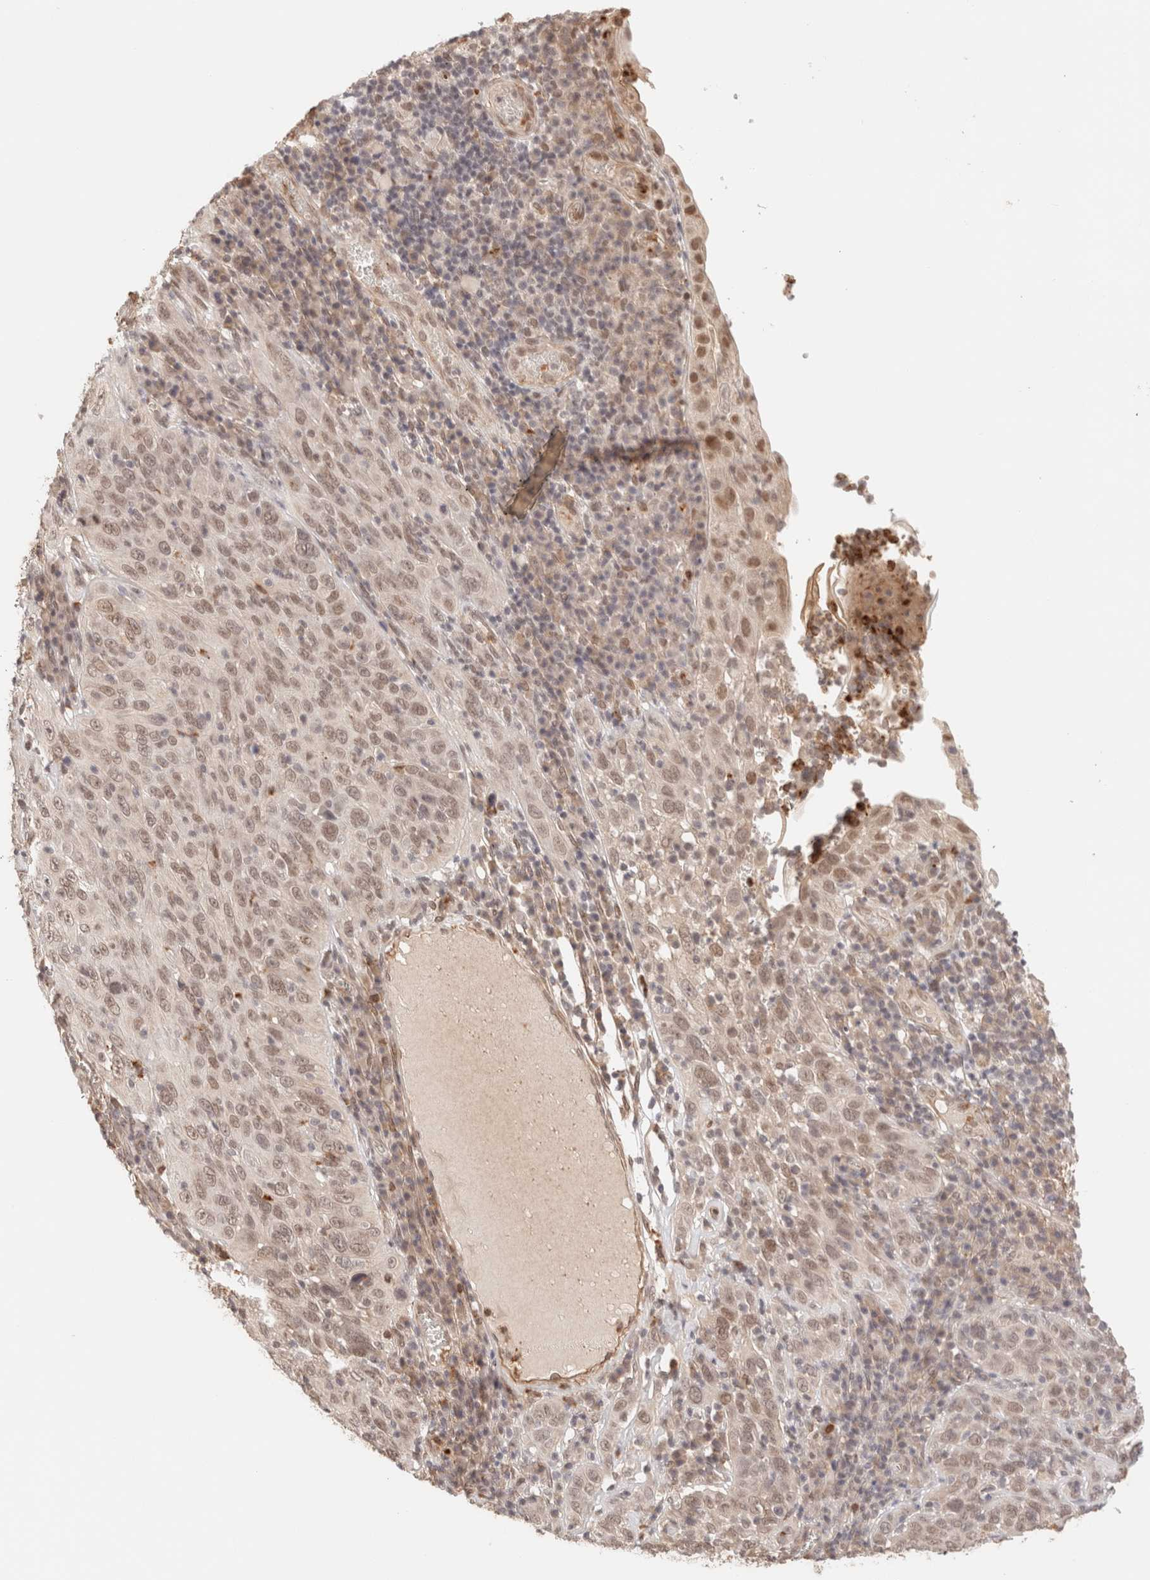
{"staining": {"intensity": "moderate", "quantity": ">75%", "location": "nuclear"}, "tissue": "cervical cancer", "cell_type": "Tumor cells", "image_type": "cancer", "snomed": [{"axis": "morphology", "description": "Squamous cell carcinoma, NOS"}, {"axis": "topography", "description": "Cervix"}], "caption": "The immunohistochemical stain shows moderate nuclear expression in tumor cells of squamous cell carcinoma (cervical) tissue.", "gene": "BRPF3", "patient": {"sex": "female", "age": 46}}